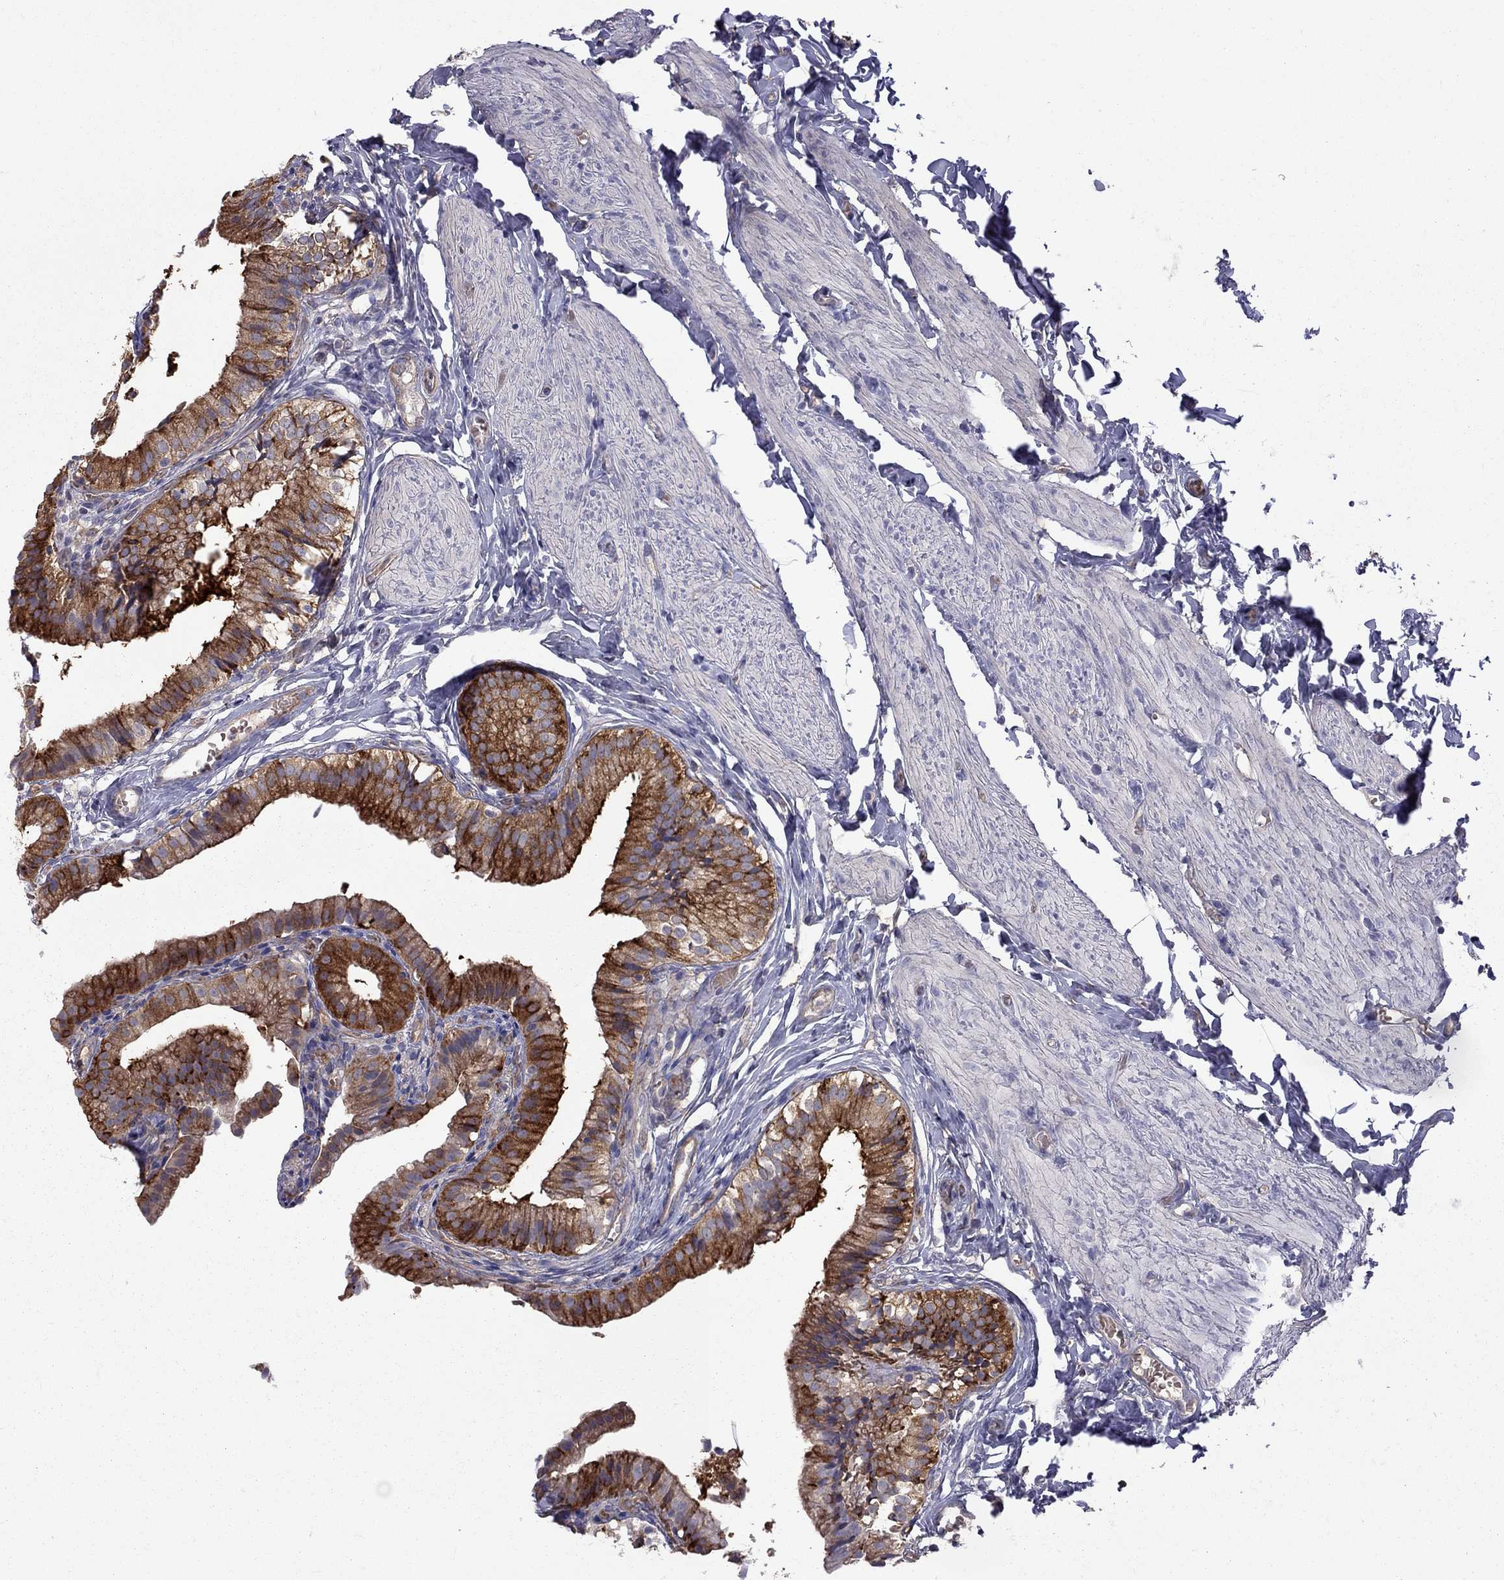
{"staining": {"intensity": "strong", "quantity": ">75%", "location": "cytoplasmic/membranous"}, "tissue": "gallbladder", "cell_type": "Glandular cells", "image_type": "normal", "snomed": [{"axis": "morphology", "description": "Normal tissue, NOS"}, {"axis": "topography", "description": "Gallbladder"}], "caption": "A high-resolution histopathology image shows IHC staining of unremarkable gallbladder, which reveals strong cytoplasmic/membranous staining in about >75% of glandular cells. Ihc stains the protein of interest in brown and the nuclei are stained blue.", "gene": "EIF4E3", "patient": {"sex": "female", "age": 47}}